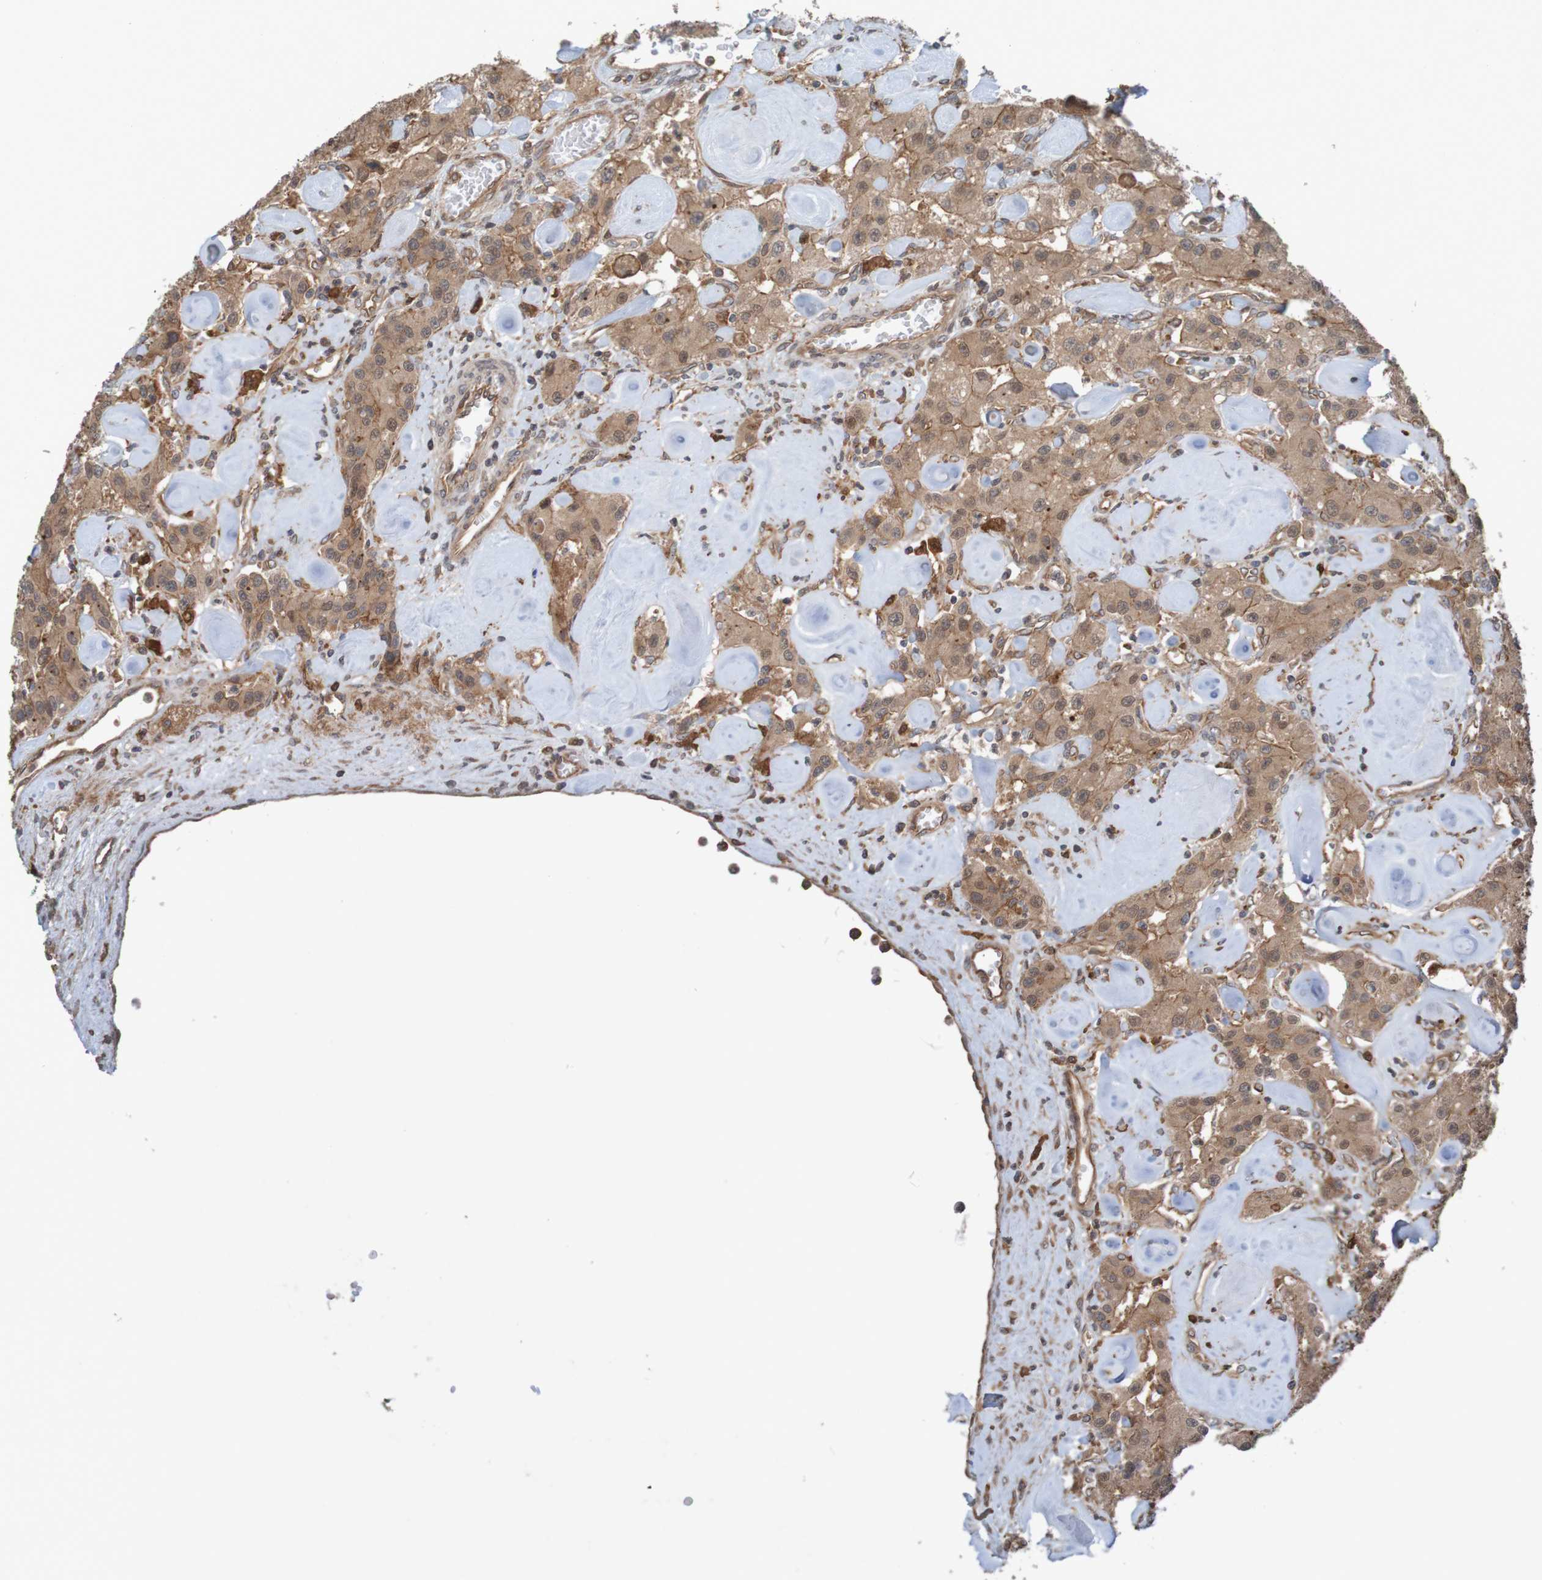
{"staining": {"intensity": "weak", "quantity": ">75%", "location": "cytoplasmic/membranous"}, "tissue": "carcinoid", "cell_type": "Tumor cells", "image_type": "cancer", "snomed": [{"axis": "morphology", "description": "Carcinoid, malignant, NOS"}, {"axis": "topography", "description": "Pancreas"}], "caption": "A brown stain labels weak cytoplasmic/membranous expression of a protein in carcinoid tumor cells. (brown staining indicates protein expression, while blue staining denotes nuclei).", "gene": "ARHGEF11", "patient": {"sex": "male", "age": 41}}